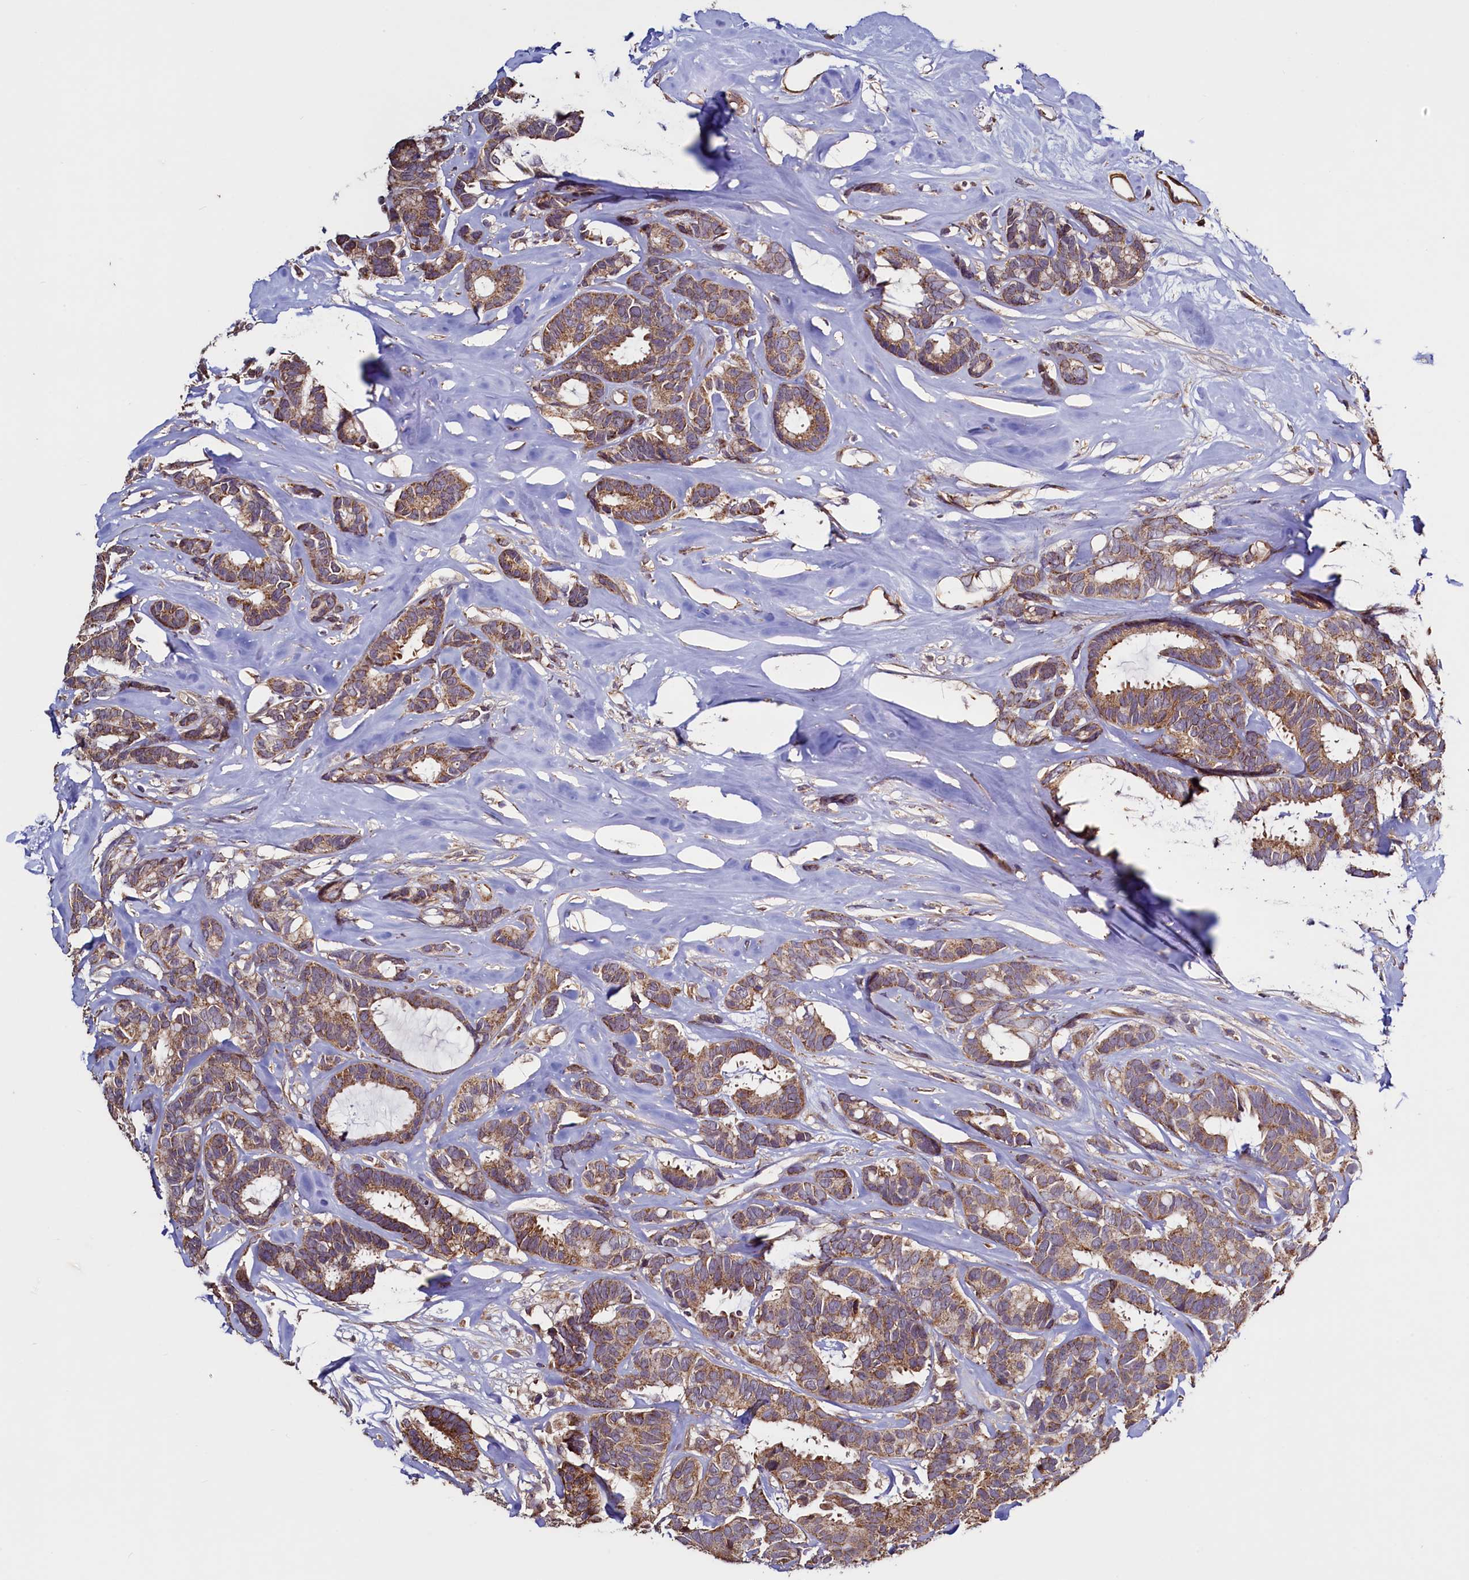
{"staining": {"intensity": "moderate", "quantity": ">75%", "location": "cytoplasmic/membranous"}, "tissue": "breast cancer", "cell_type": "Tumor cells", "image_type": "cancer", "snomed": [{"axis": "morphology", "description": "Duct carcinoma"}, {"axis": "topography", "description": "Breast"}], "caption": "Tumor cells show moderate cytoplasmic/membranous expression in about >75% of cells in breast intraductal carcinoma. (DAB IHC with brightfield microscopy, high magnification).", "gene": "RBFA", "patient": {"sex": "female", "age": 87}}